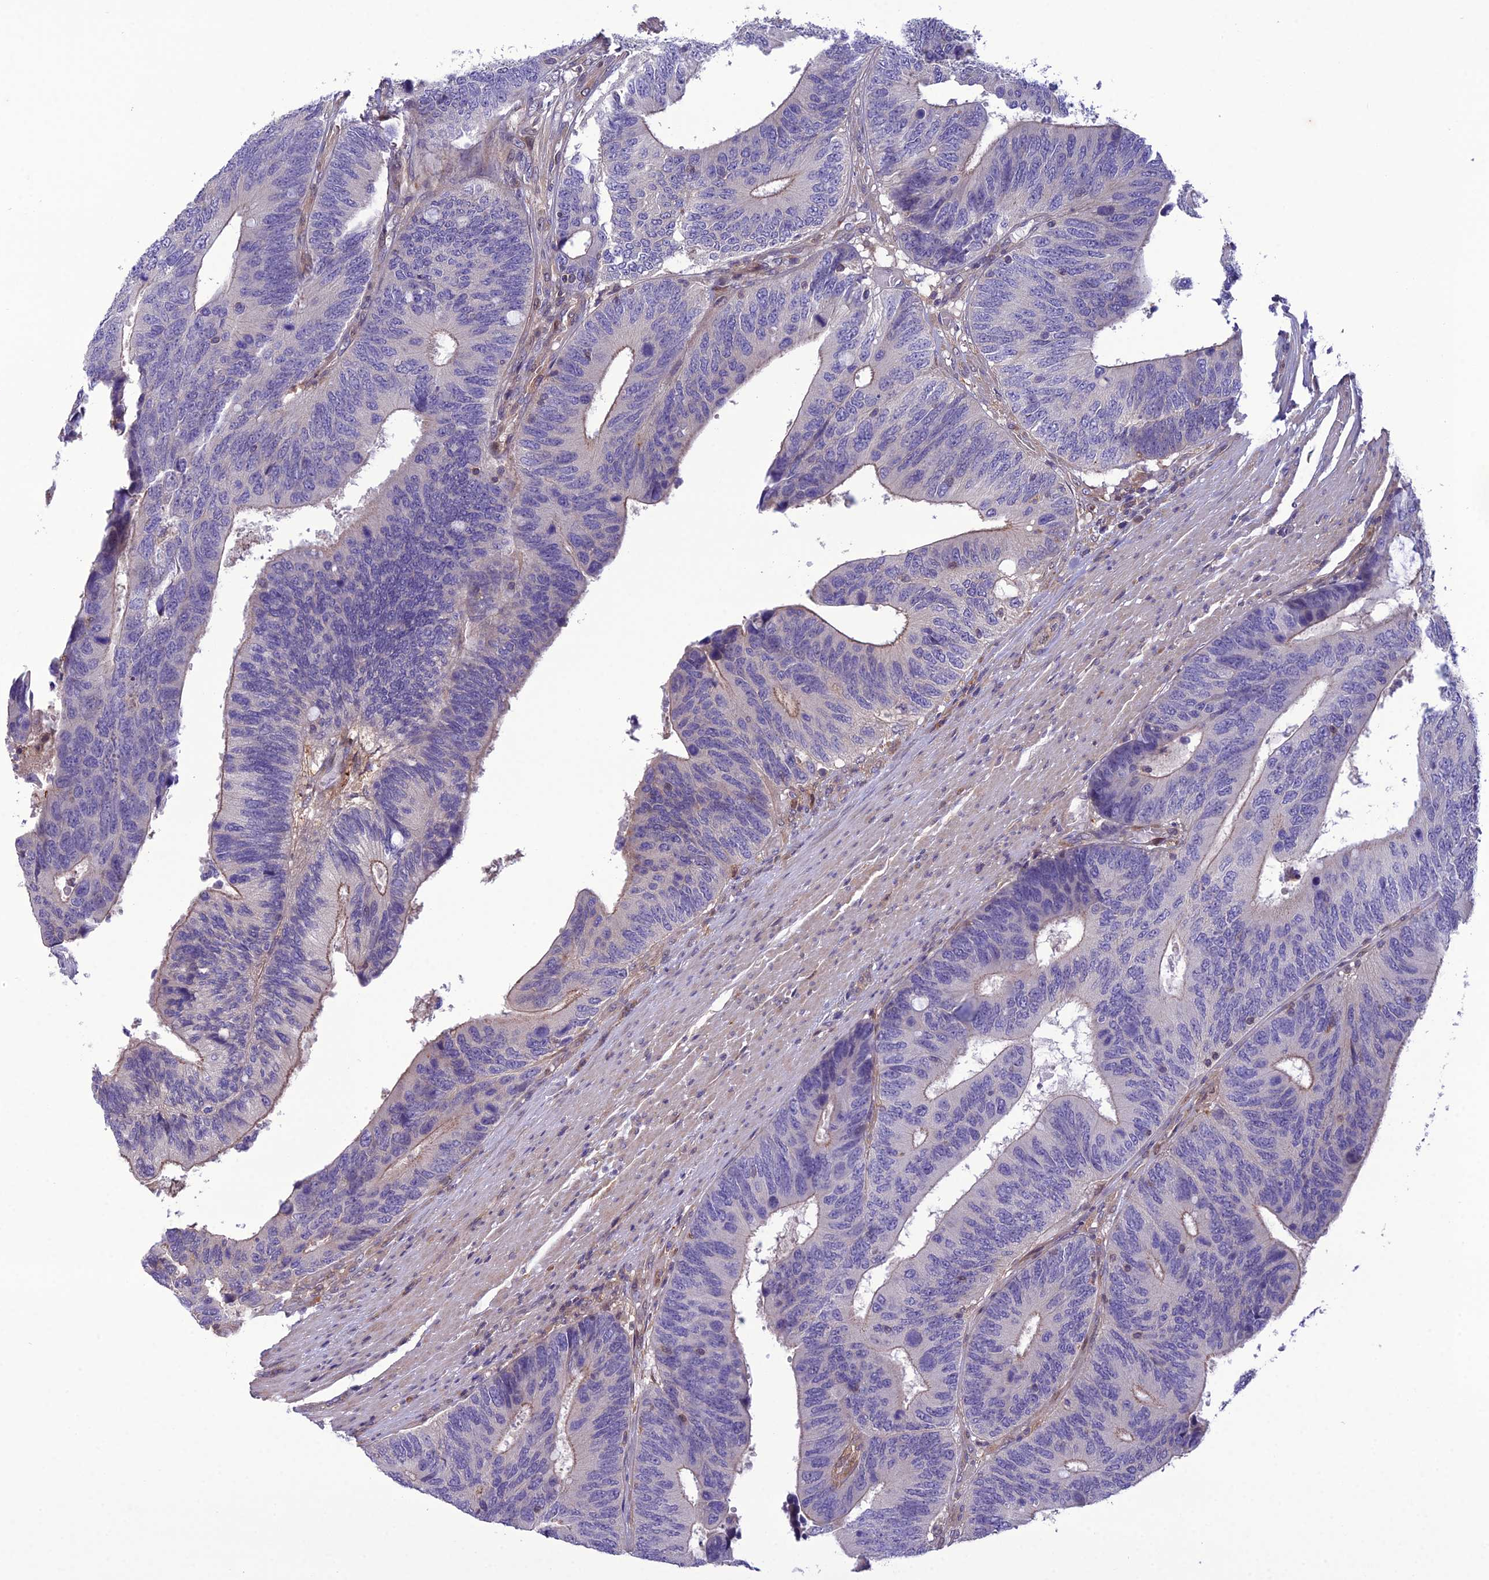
{"staining": {"intensity": "moderate", "quantity": "<25%", "location": "cytoplasmic/membranous"}, "tissue": "colorectal cancer", "cell_type": "Tumor cells", "image_type": "cancer", "snomed": [{"axis": "morphology", "description": "Adenocarcinoma, NOS"}, {"axis": "topography", "description": "Colon"}], "caption": "A histopathology image of human colorectal adenocarcinoma stained for a protein demonstrates moderate cytoplasmic/membranous brown staining in tumor cells.", "gene": "GDF6", "patient": {"sex": "male", "age": 87}}